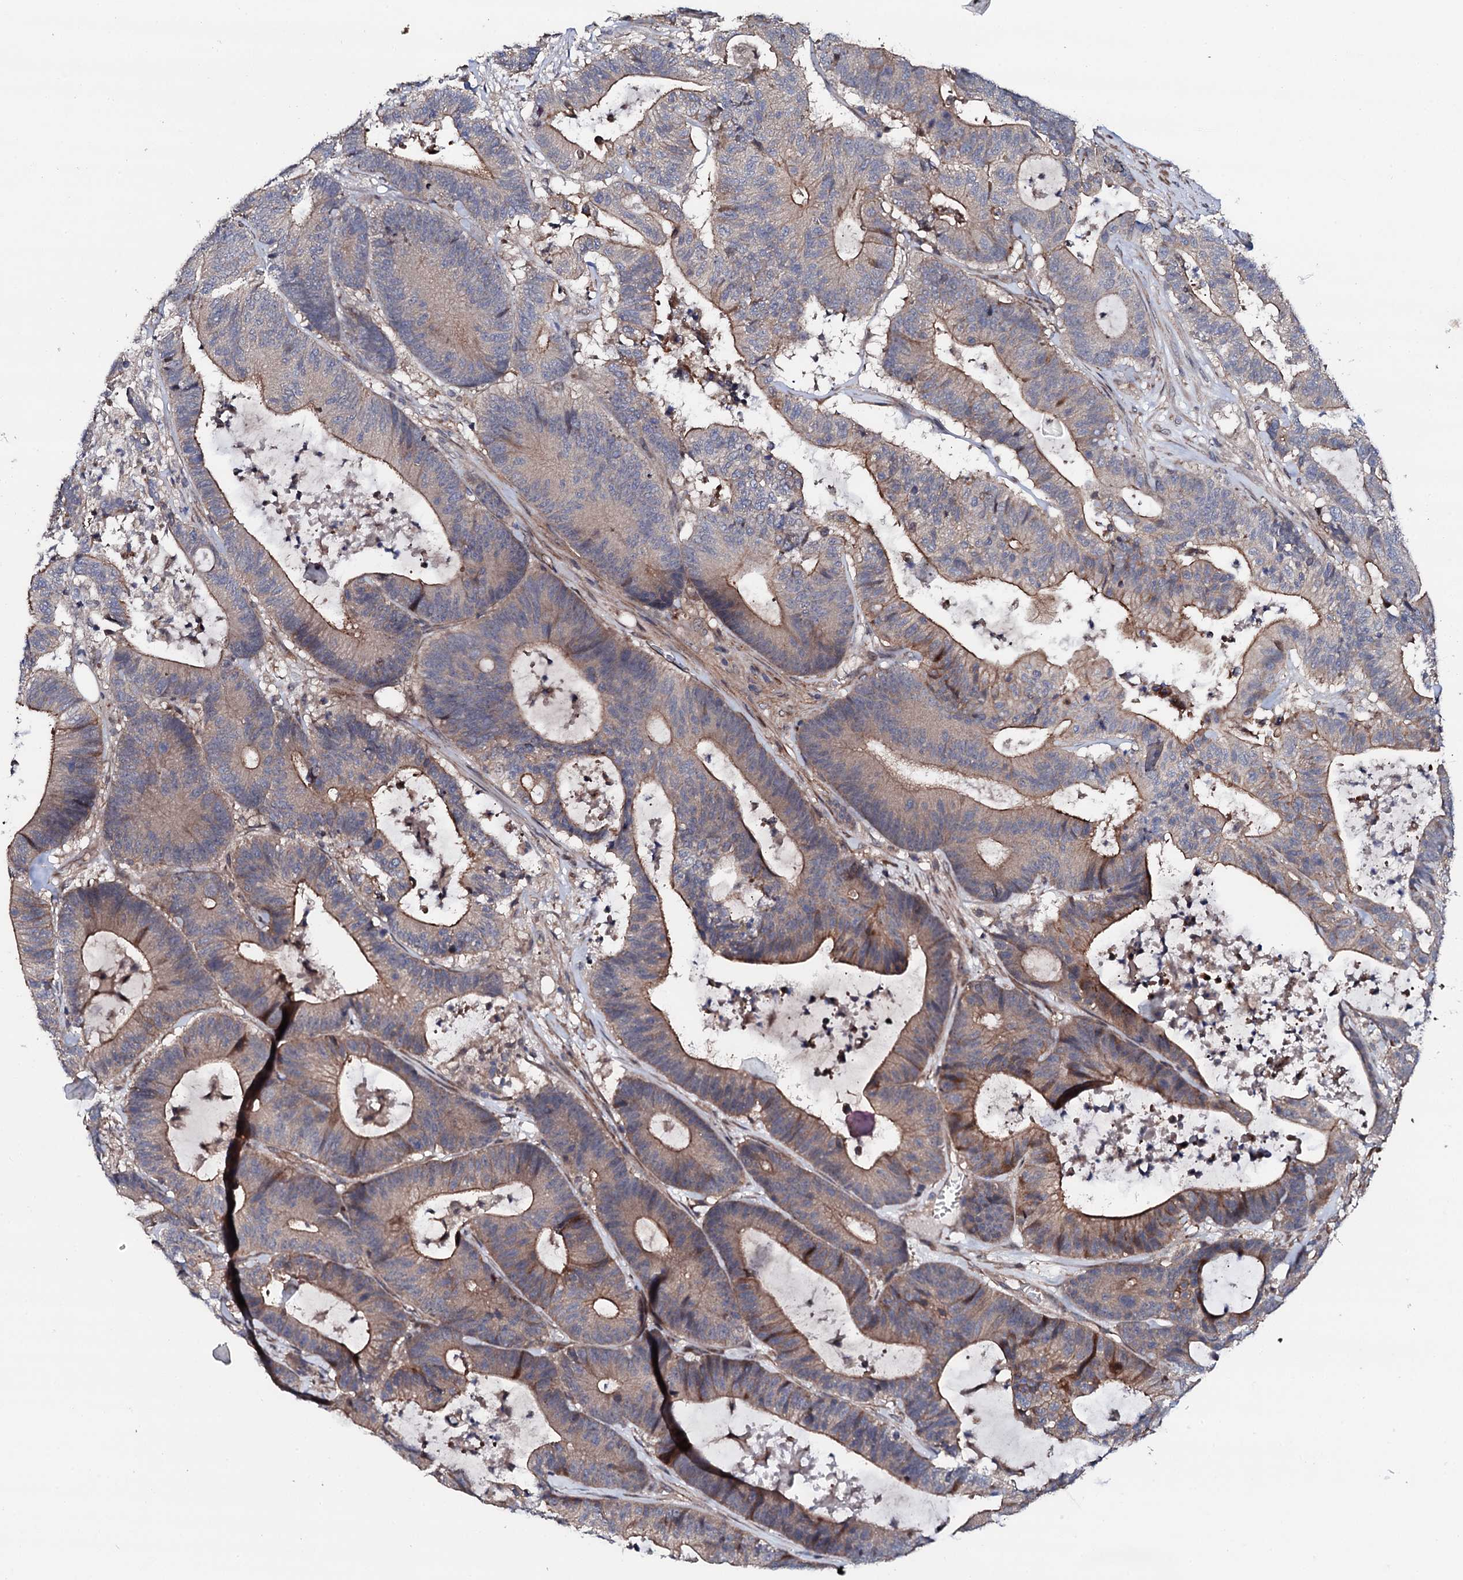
{"staining": {"intensity": "moderate", "quantity": "25%-75%", "location": "cytoplasmic/membranous"}, "tissue": "colorectal cancer", "cell_type": "Tumor cells", "image_type": "cancer", "snomed": [{"axis": "morphology", "description": "Adenocarcinoma, NOS"}, {"axis": "topography", "description": "Colon"}], "caption": "Tumor cells exhibit moderate cytoplasmic/membranous staining in approximately 25%-75% of cells in colorectal cancer (adenocarcinoma). The protein is shown in brown color, while the nuclei are stained blue.", "gene": "CIAO2A", "patient": {"sex": "female", "age": 84}}